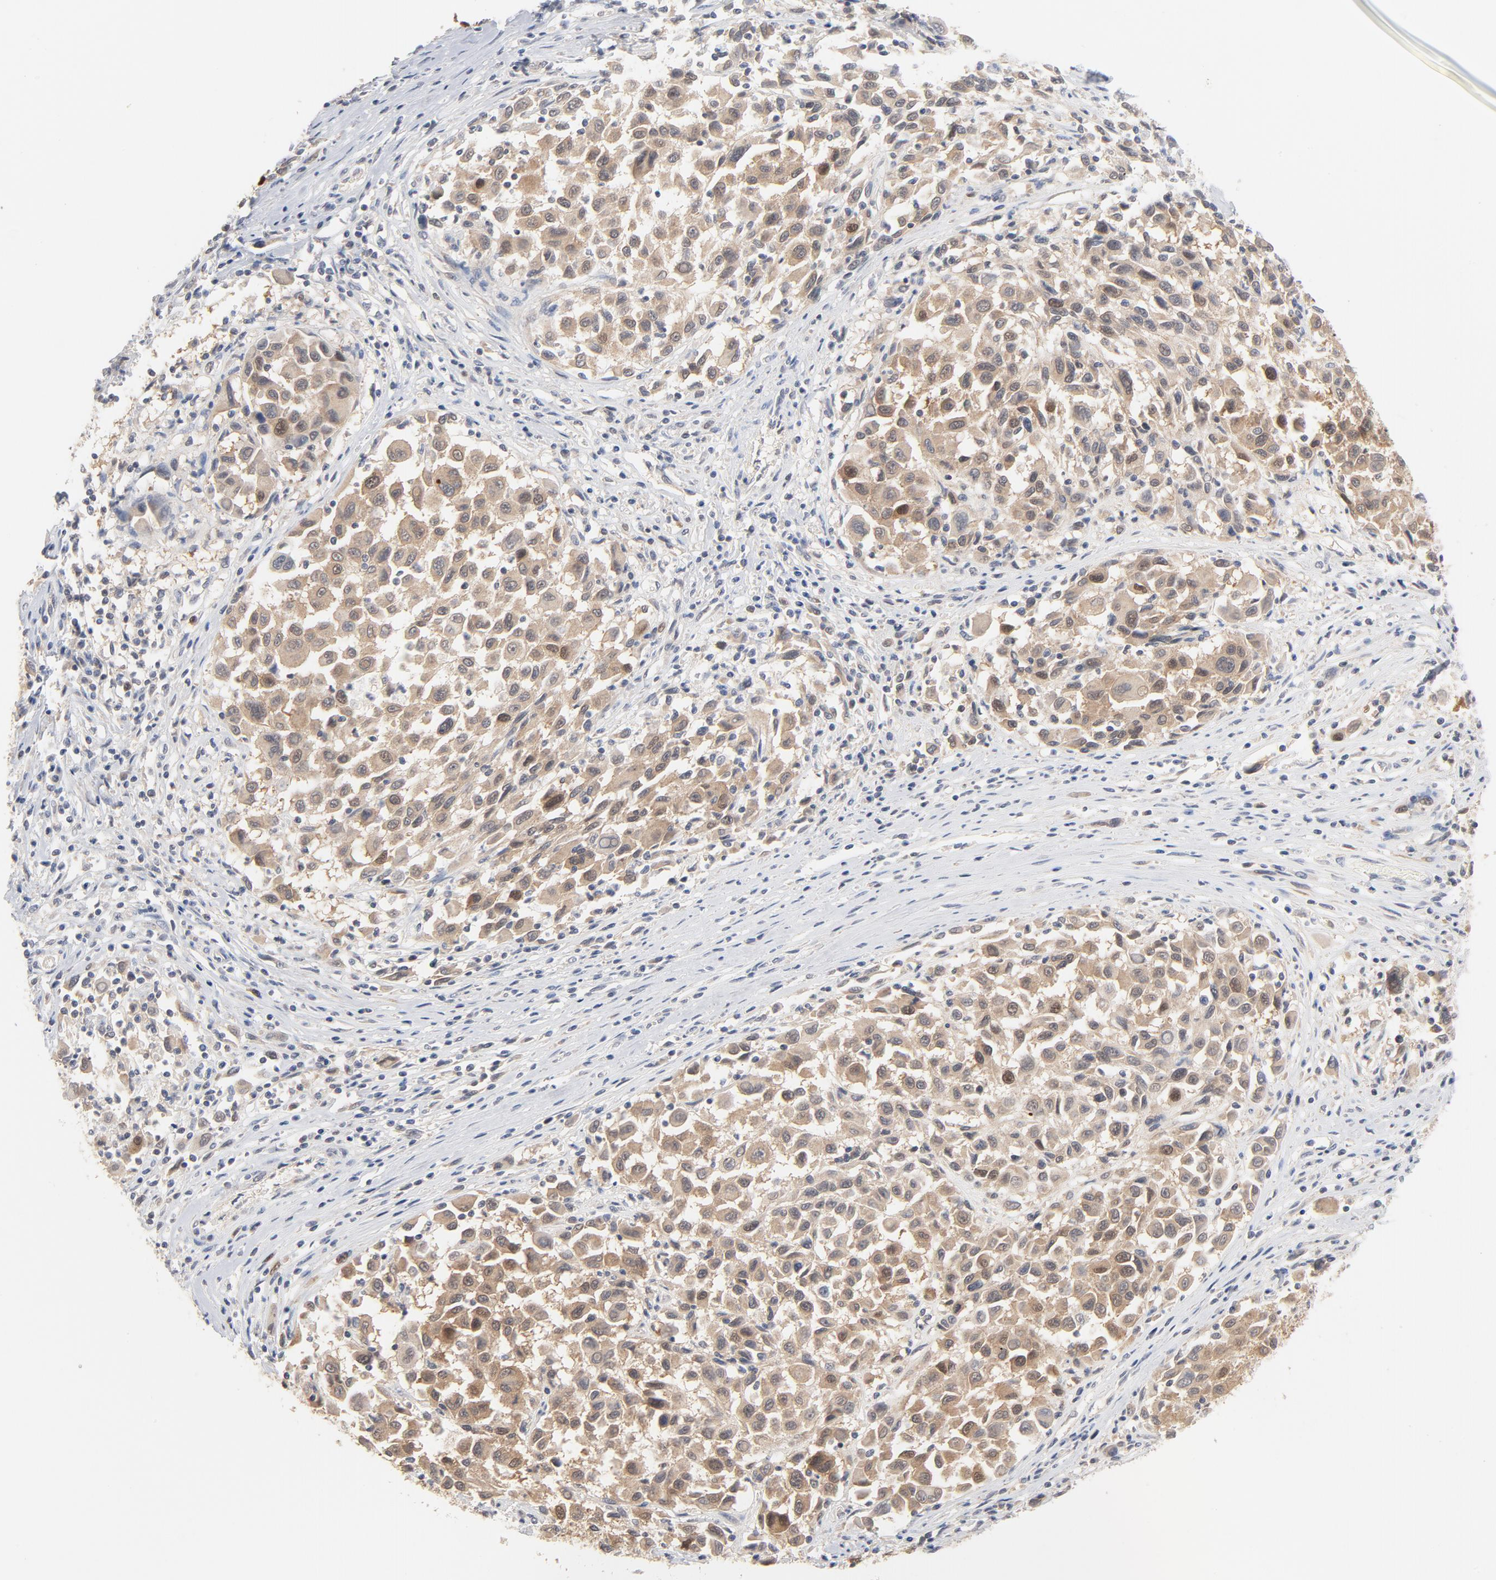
{"staining": {"intensity": "weak", "quantity": ">75%", "location": "cytoplasmic/membranous"}, "tissue": "melanoma", "cell_type": "Tumor cells", "image_type": "cancer", "snomed": [{"axis": "morphology", "description": "Malignant melanoma, Metastatic site"}, {"axis": "topography", "description": "Lymph node"}], "caption": "DAB (3,3'-diaminobenzidine) immunohistochemical staining of melanoma demonstrates weak cytoplasmic/membranous protein expression in about >75% of tumor cells.", "gene": "UBL4A", "patient": {"sex": "male", "age": 61}}